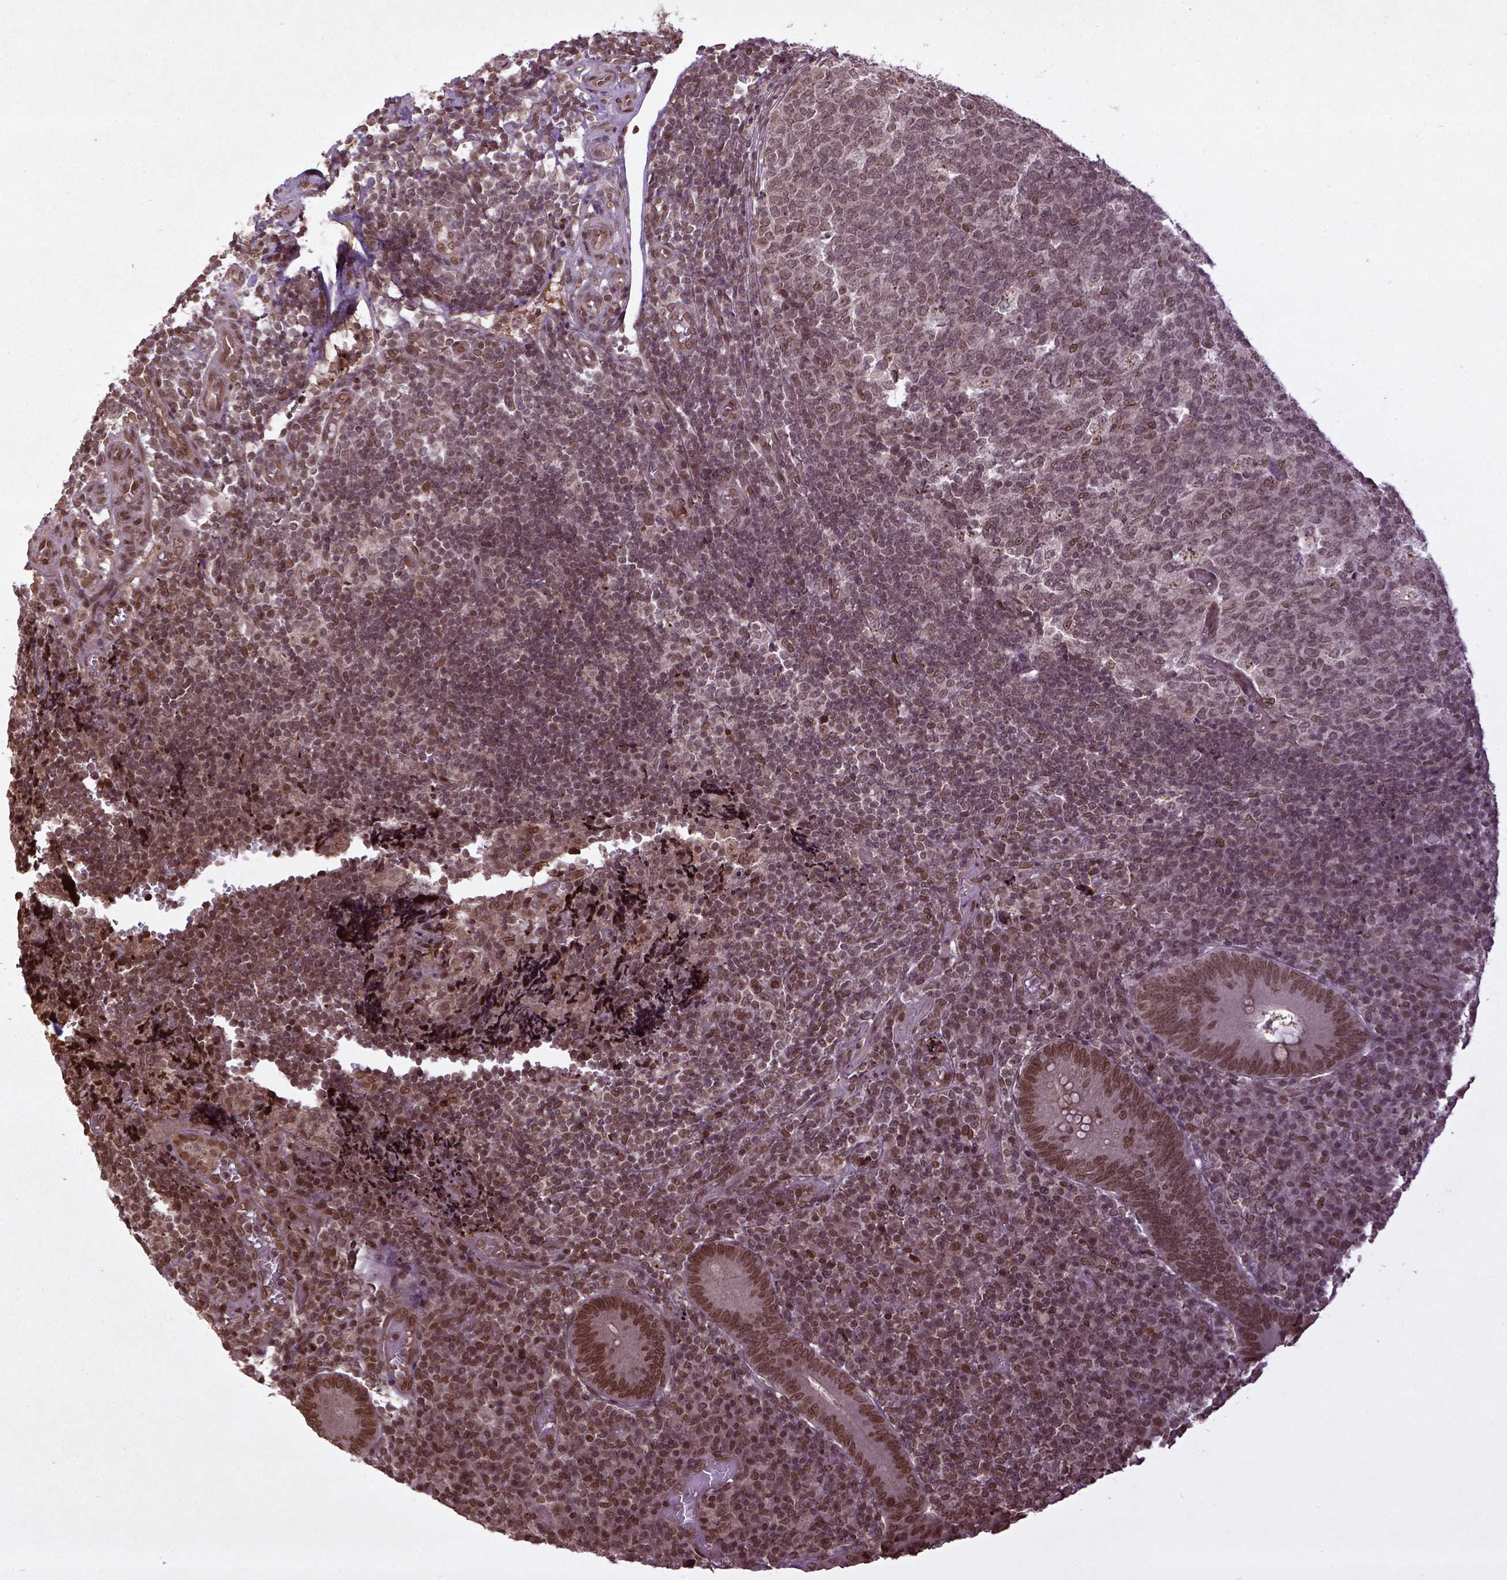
{"staining": {"intensity": "moderate", "quantity": ">75%", "location": "nuclear"}, "tissue": "appendix", "cell_type": "Glandular cells", "image_type": "normal", "snomed": [{"axis": "morphology", "description": "Normal tissue, NOS"}, {"axis": "topography", "description": "Appendix"}], "caption": "Appendix stained for a protein (brown) reveals moderate nuclear positive staining in about >75% of glandular cells.", "gene": "BANF1", "patient": {"sex": "male", "age": 18}}